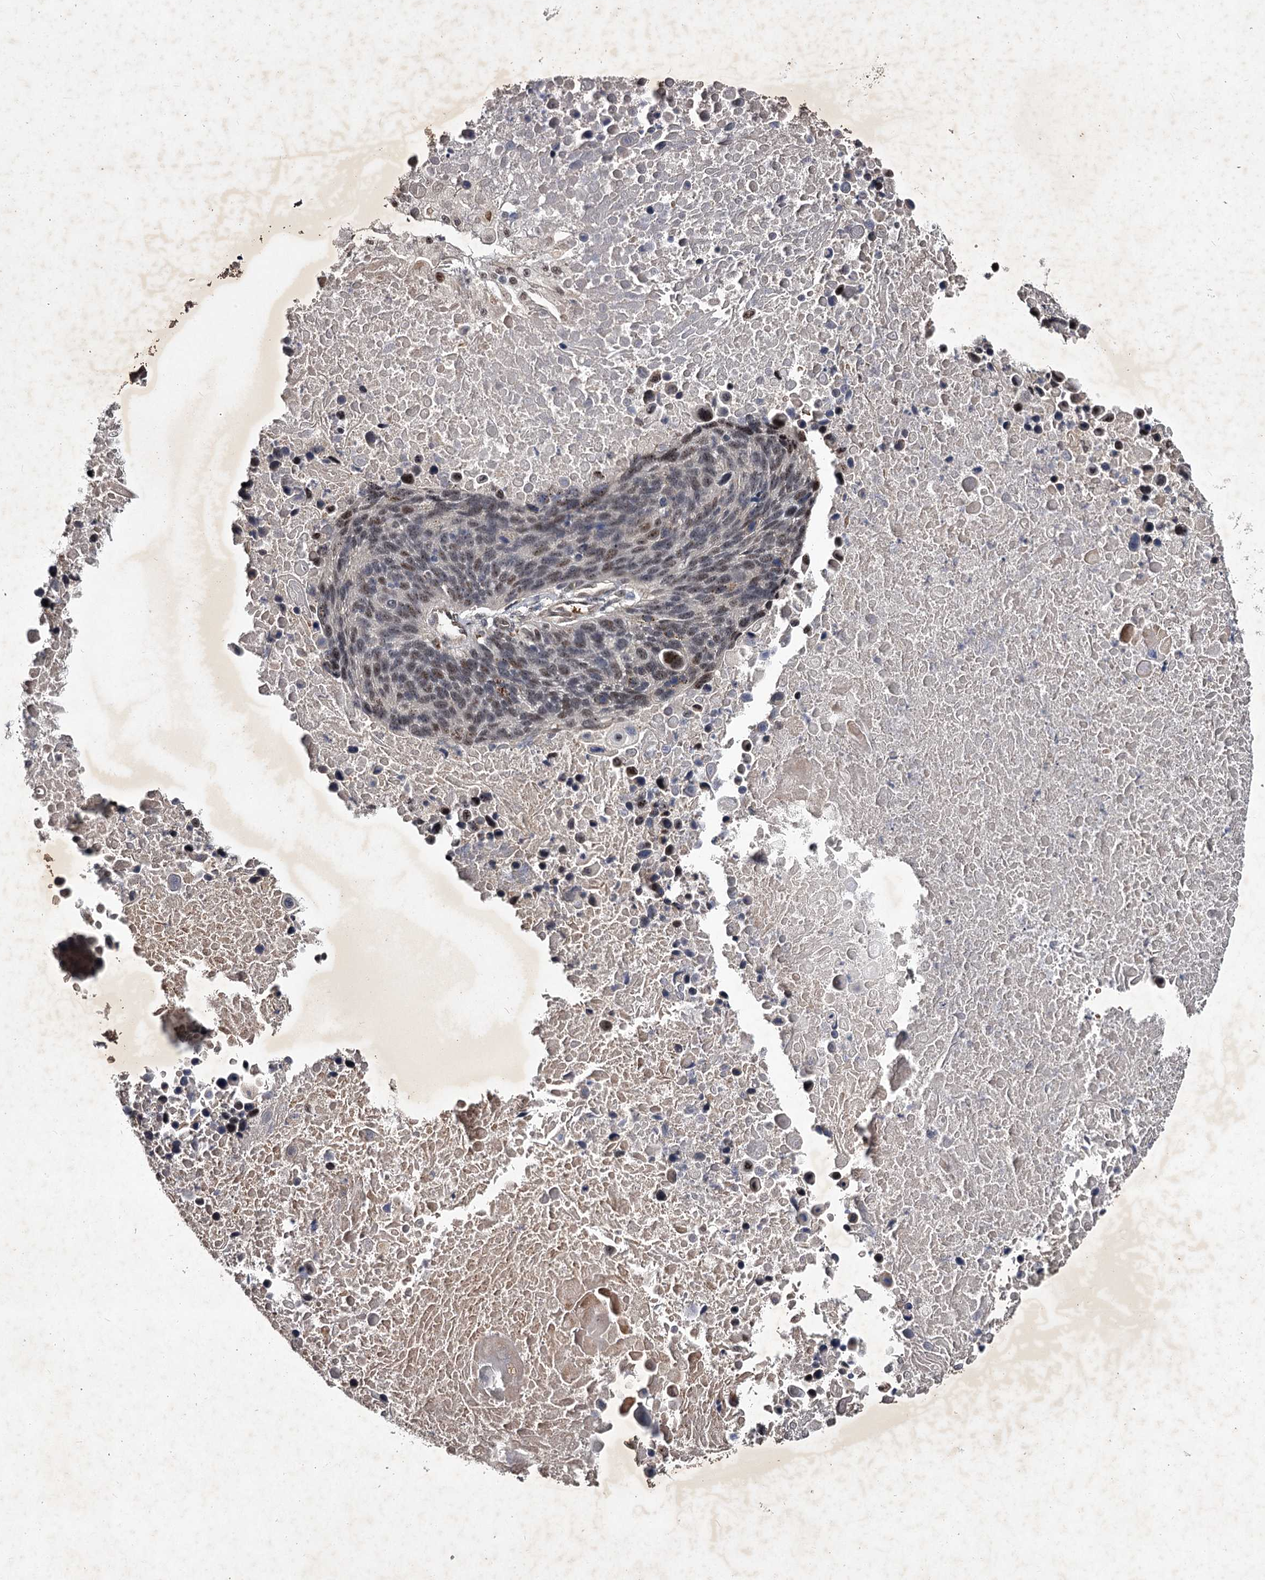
{"staining": {"intensity": "moderate", "quantity": "25%-75%", "location": "nuclear"}, "tissue": "lung cancer", "cell_type": "Tumor cells", "image_type": "cancer", "snomed": [{"axis": "morphology", "description": "Normal tissue, NOS"}, {"axis": "morphology", "description": "Squamous cell carcinoma, NOS"}, {"axis": "topography", "description": "Lymph node"}, {"axis": "topography", "description": "Lung"}], "caption": "The photomicrograph demonstrates a brown stain indicating the presence of a protein in the nuclear of tumor cells in lung squamous cell carcinoma. (DAB IHC with brightfield microscopy, high magnification).", "gene": "RNF44", "patient": {"sex": "male", "age": 66}}